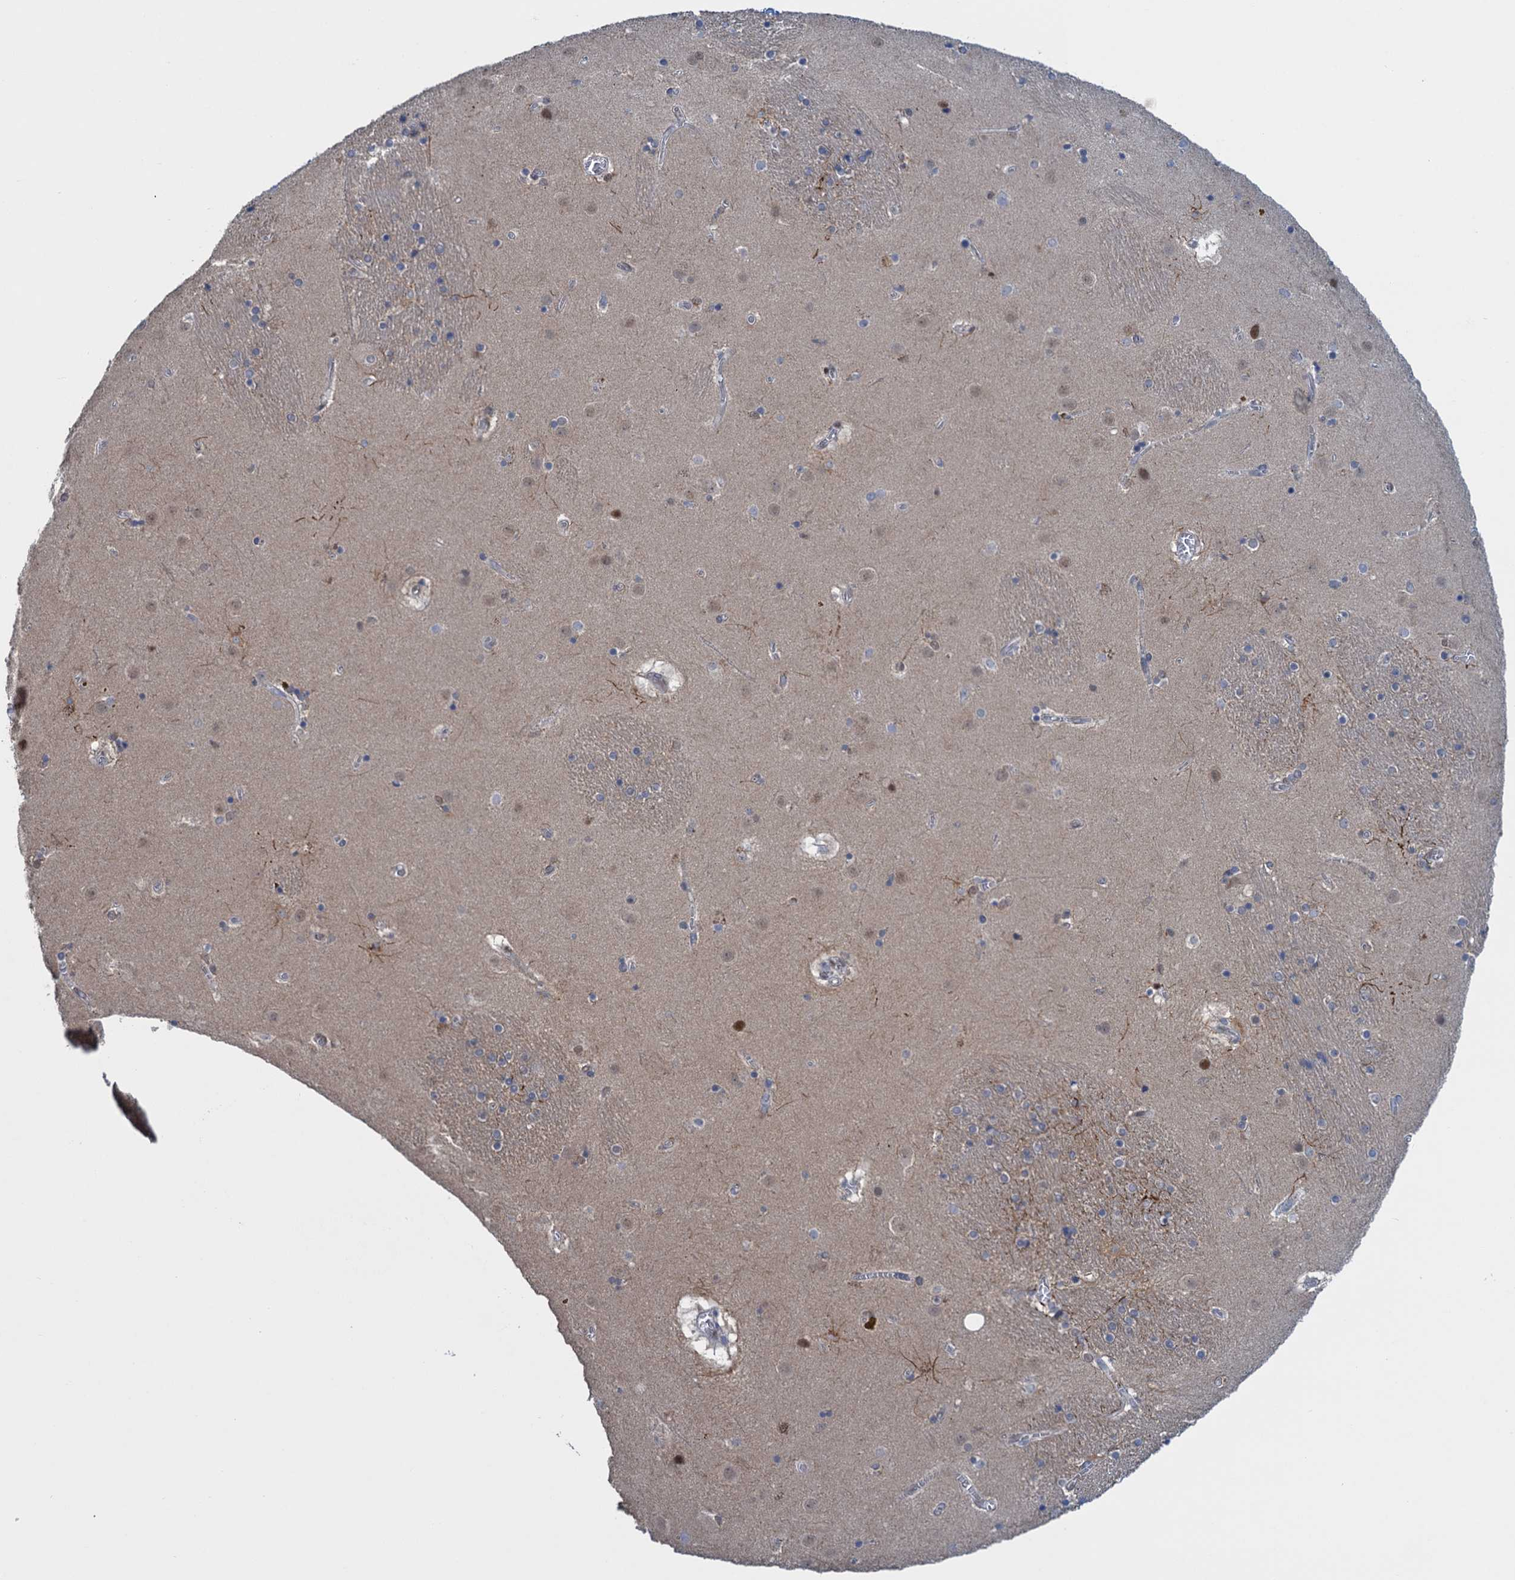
{"staining": {"intensity": "negative", "quantity": "none", "location": "none"}, "tissue": "caudate", "cell_type": "Glial cells", "image_type": "normal", "snomed": [{"axis": "morphology", "description": "Normal tissue, NOS"}, {"axis": "topography", "description": "Lateral ventricle wall"}], "caption": "The micrograph reveals no staining of glial cells in unremarkable caudate.", "gene": "SAE1", "patient": {"sex": "male", "age": 70}}